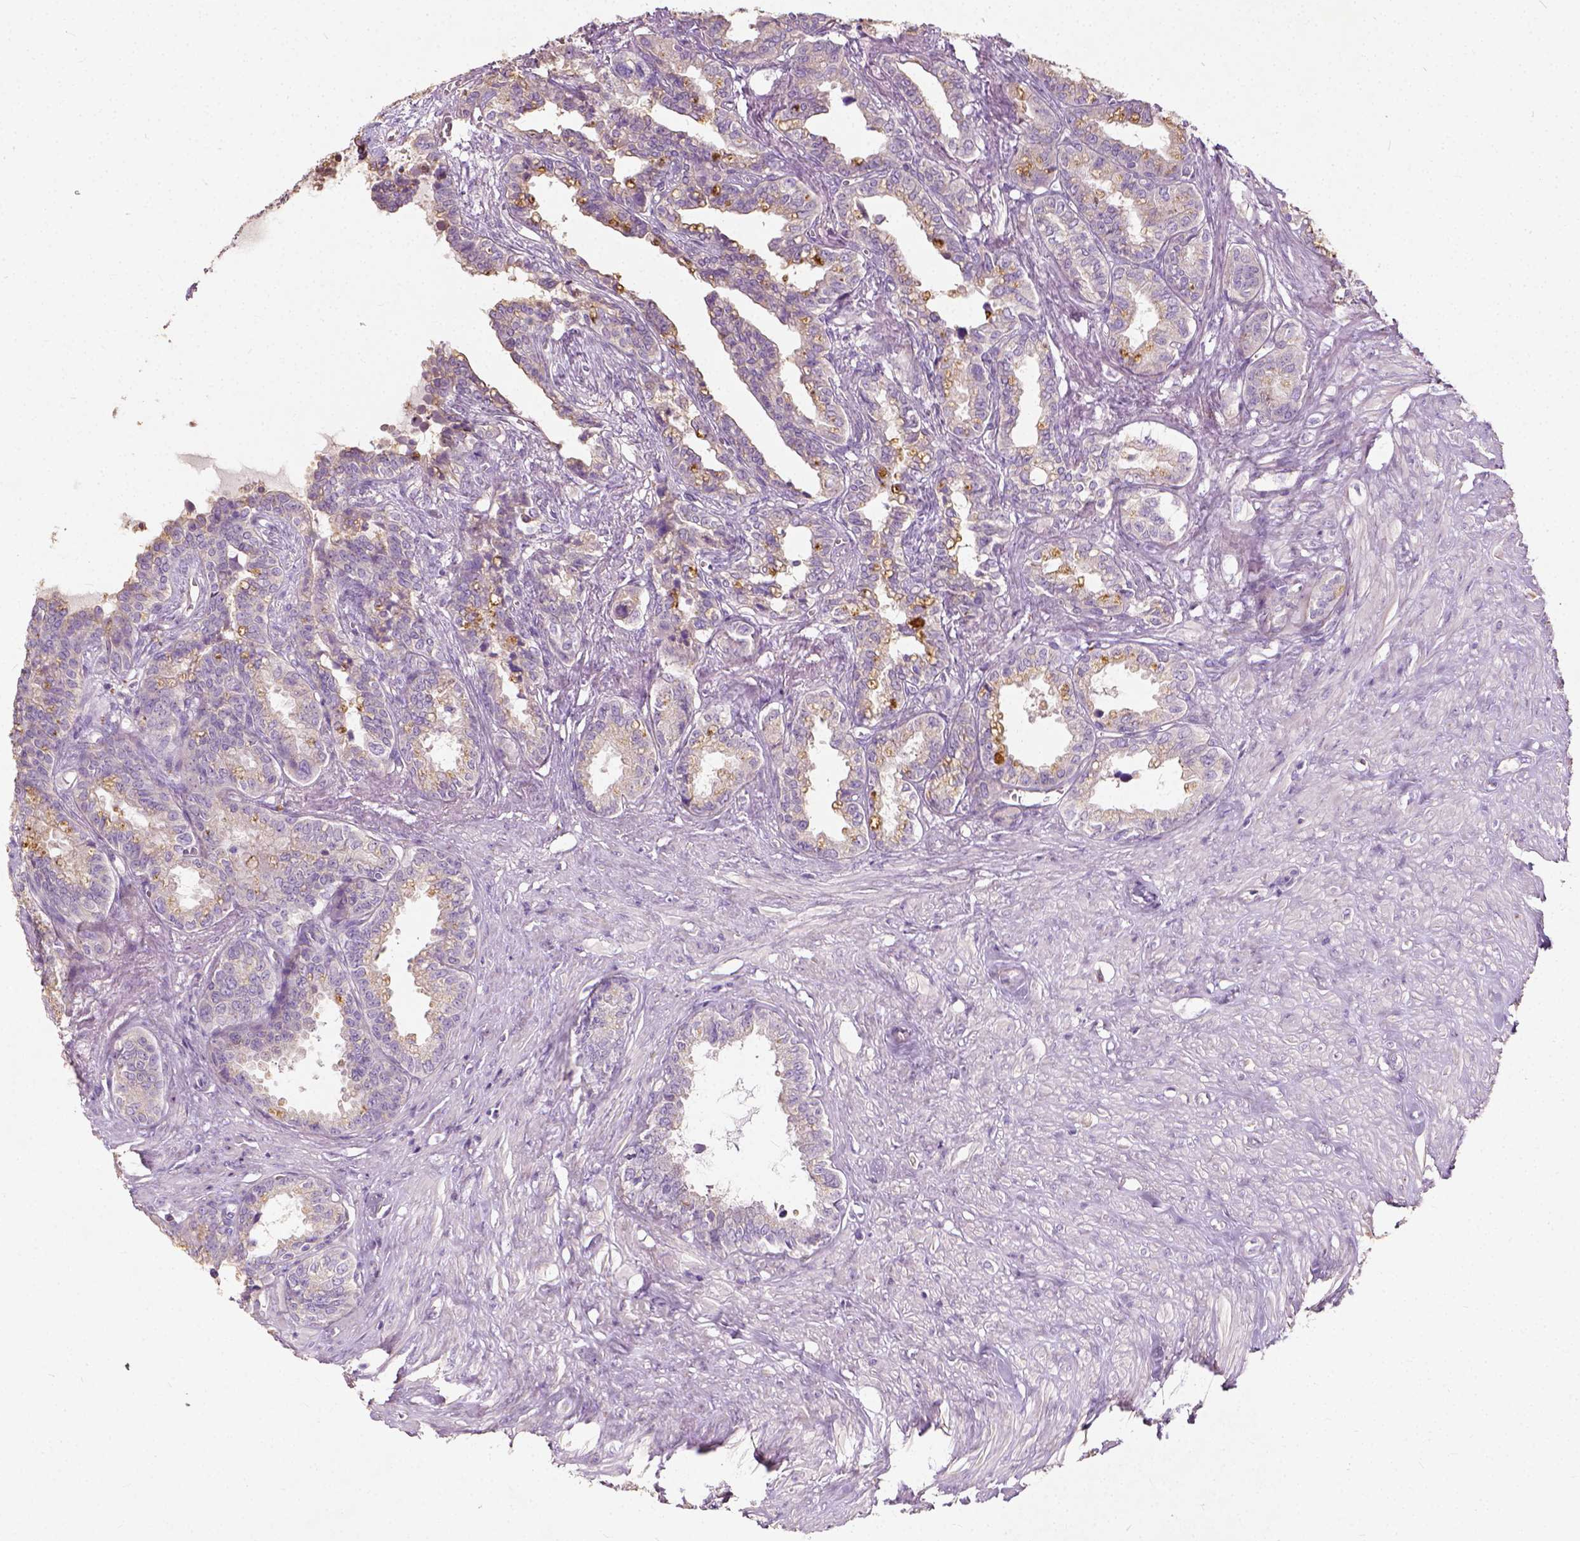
{"staining": {"intensity": "negative", "quantity": "none", "location": "none"}, "tissue": "seminal vesicle", "cell_type": "Glandular cells", "image_type": "normal", "snomed": [{"axis": "morphology", "description": "Normal tissue, NOS"}, {"axis": "morphology", "description": "Urothelial carcinoma, NOS"}, {"axis": "topography", "description": "Urinary bladder"}, {"axis": "topography", "description": "Seminal veicle"}], "caption": "A high-resolution image shows immunohistochemistry staining of unremarkable seminal vesicle, which shows no significant staining in glandular cells. (DAB (3,3'-diaminobenzidine) immunohistochemistry (IHC) visualized using brightfield microscopy, high magnification).", "gene": "DHCR24", "patient": {"sex": "male", "age": 76}}